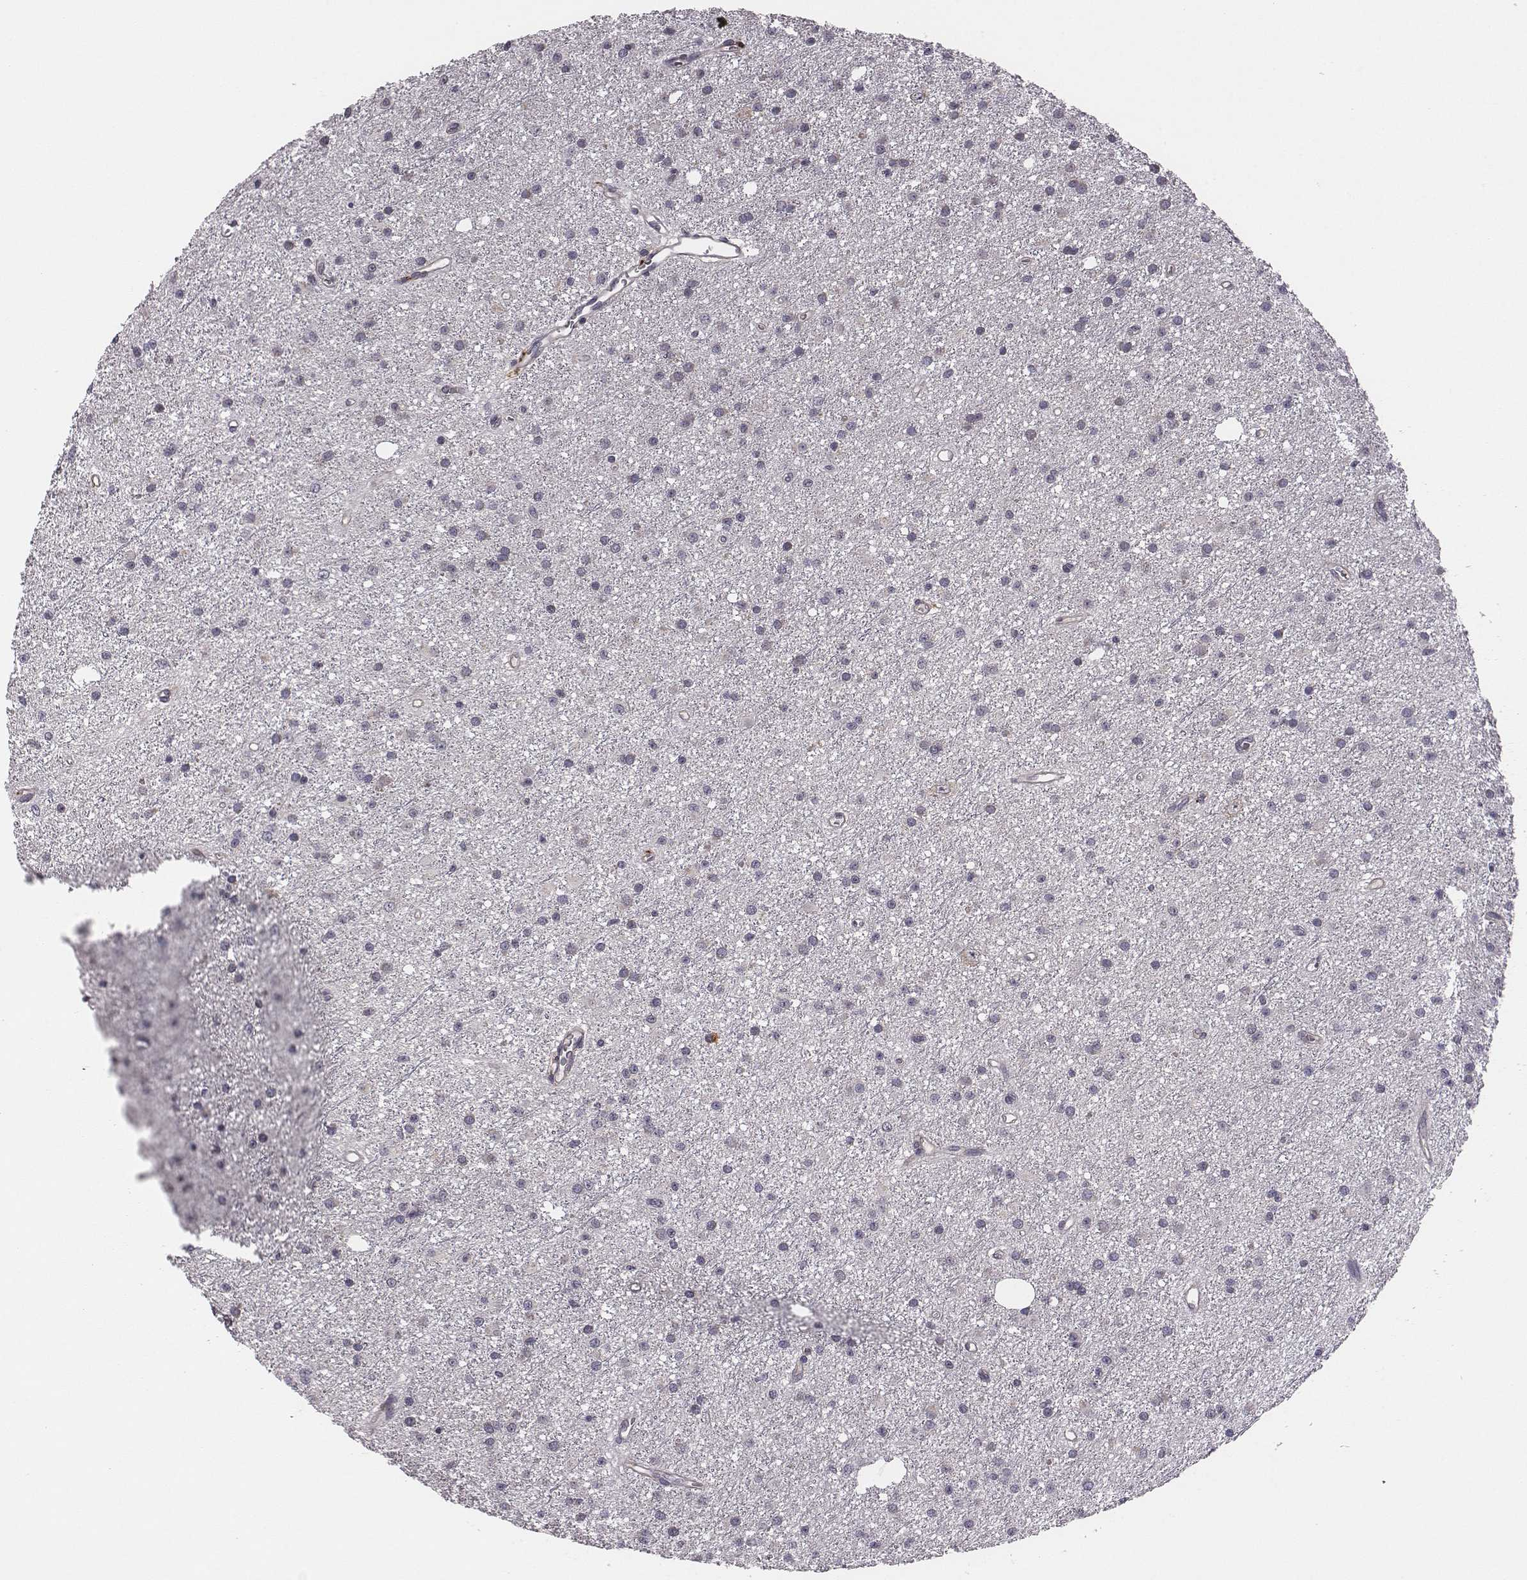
{"staining": {"intensity": "negative", "quantity": "none", "location": "none"}, "tissue": "glioma", "cell_type": "Tumor cells", "image_type": "cancer", "snomed": [{"axis": "morphology", "description": "Glioma, malignant, Low grade"}, {"axis": "topography", "description": "Brain"}], "caption": "A histopathology image of human glioma is negative for staining in tumor cells.", "gene": "SMURF2", "patient": {"sex": "male", "age": 27}}